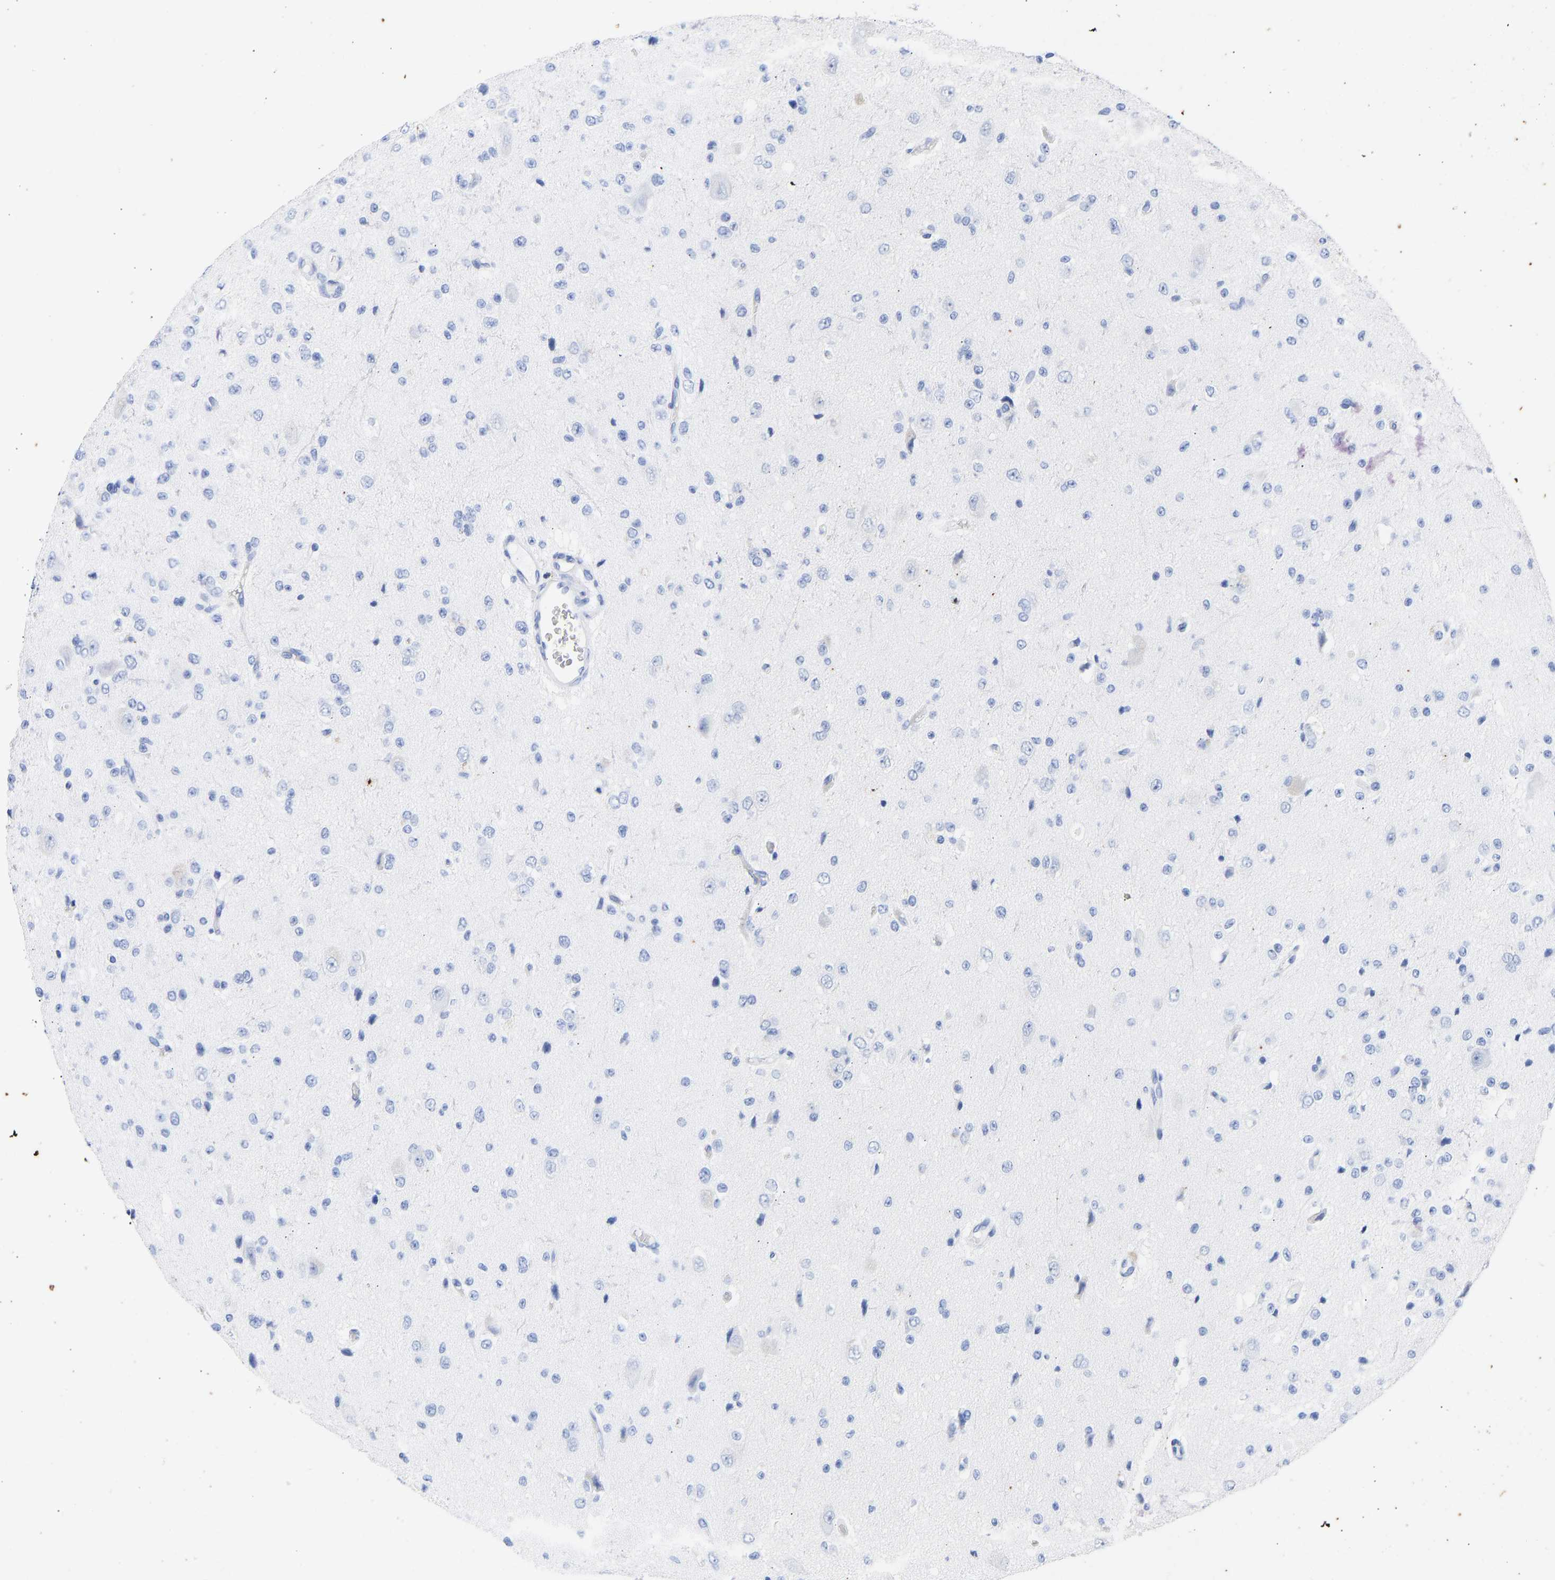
{"staining": {"intensity": "negative", "quantity": "none", "location": "none"}, "tissue": "glioma", "cell_type": "Tumor cells", "image_type": "cancer", "snomed": [{"axis": "morphology", "description": "Glioma, malignant, High grade"}, {"axis": "topography", "description": "pancreas cauda"}], "caption": "Immunohistochemical staining of human malignant glioma (high-grade) displays no significant staining in tumor cells.", "gene": "KRT1", "patient": {"sex": "male", "age": 60}}